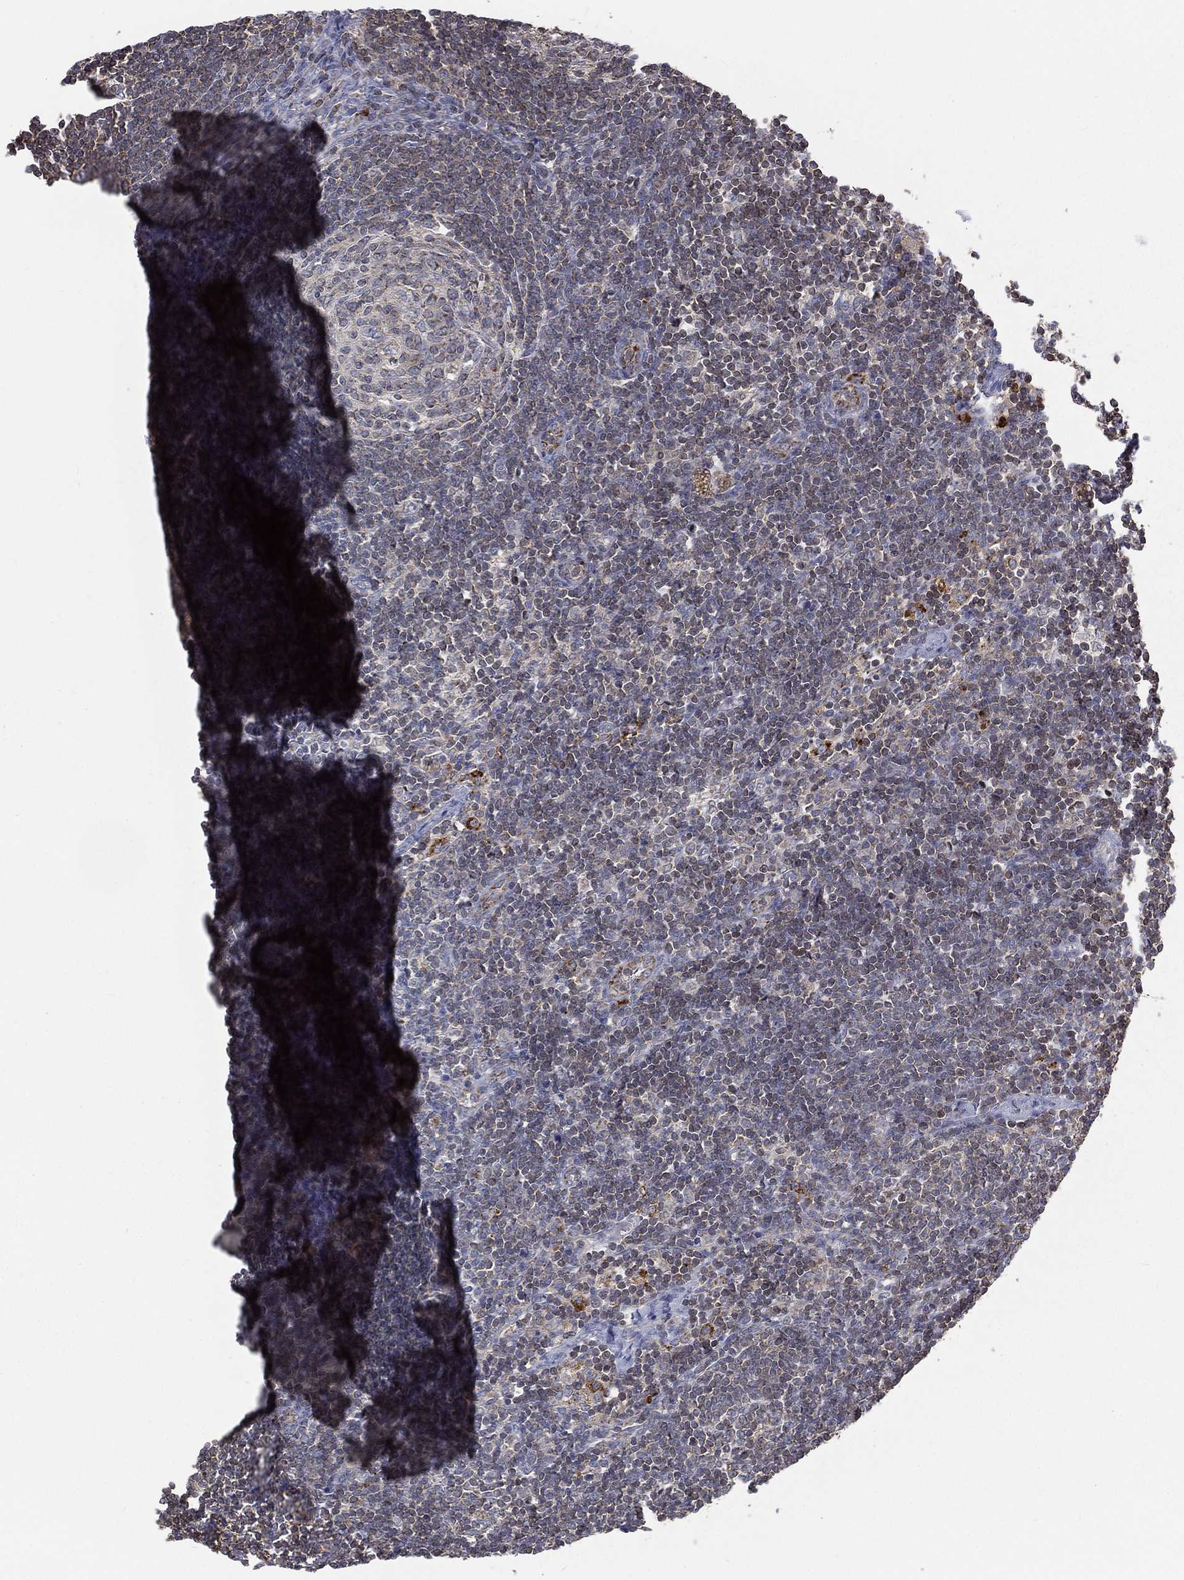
{"staining": {"intensity": "moderate", "quantity": "<25%", "location": "cytoplasmic/membranous"}, "tissue": "lymph node", "cell_type": "Germinal center cells", "image_type": "normal", "snomed": [{"axis": "morphology", "description": "Normal tissue, NOS"}, {"axis": "morphology", "description": "Adenocarcinoma, NOS"}, {"axis": "topography", "description": "Lymph node"}, {"axis": "topography", "description": "Pancreas"}], "caption": "About <25% of germinal center cells in benign lymph node exhibit moderate cytoplasmic/membranous protein expression as visualized by brown immunohistochemical staining.", "gene": "RIN3", "patient": {"sex": "female", "age": 58}}